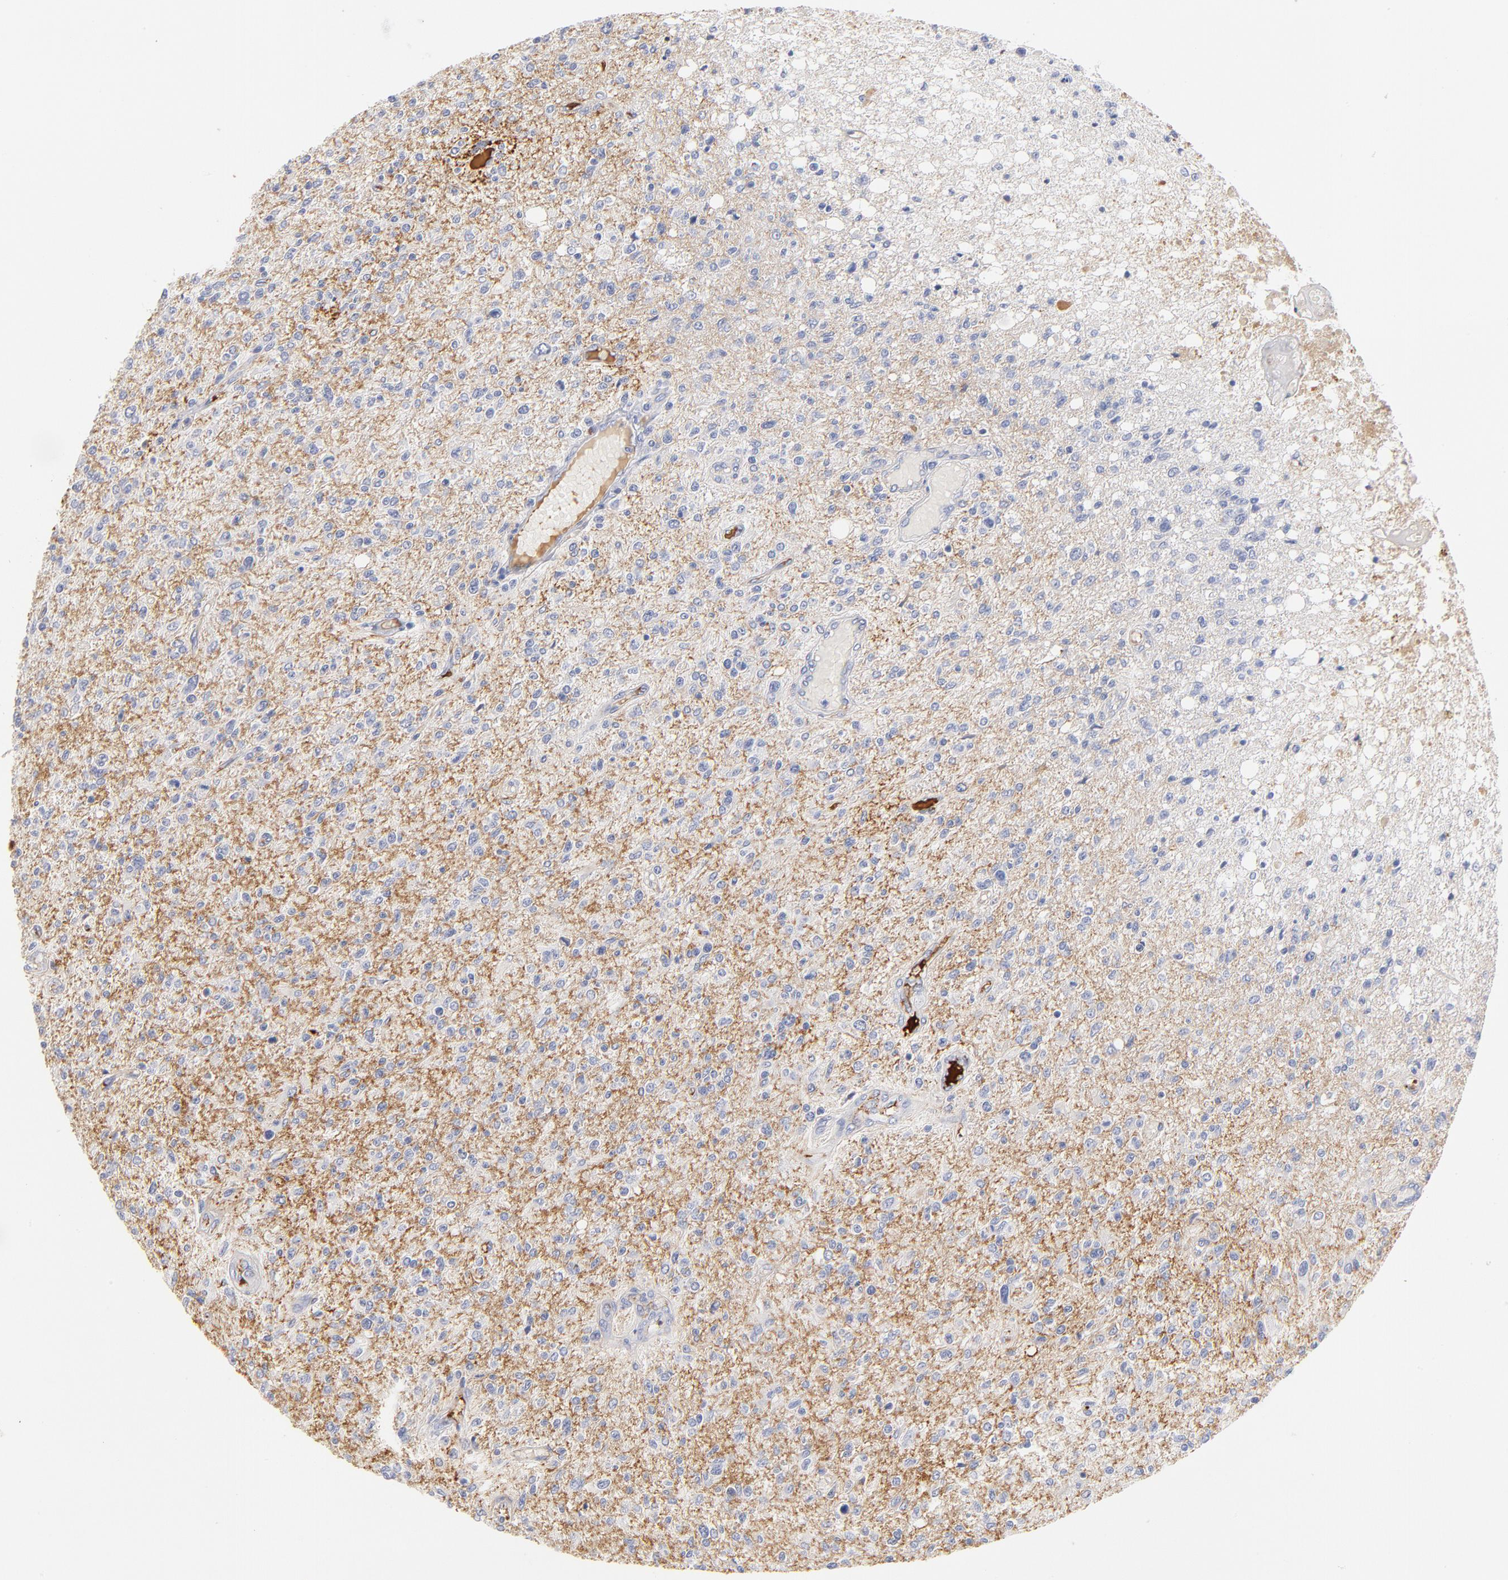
{"staining": {"intensity": "negative", "quantity": "none", "location": "none"}, "tissue": "glioma", "cell_type": "Tumor cells", "image_type": "cancer", "snomed": [{"axis": "morphology", "description": "Glioma, malignant, High grade"}, {"axis": "topography", "description": "Cerebral cortex"}], "caption": "IHC photomicrograph of human glioma stained for a protein (brown), which displays no staining in tumor cells. (DAB IHC with hematoxylin counter stain).", "gene": "C3", "patient": {"sex": "male", "age": 76}}